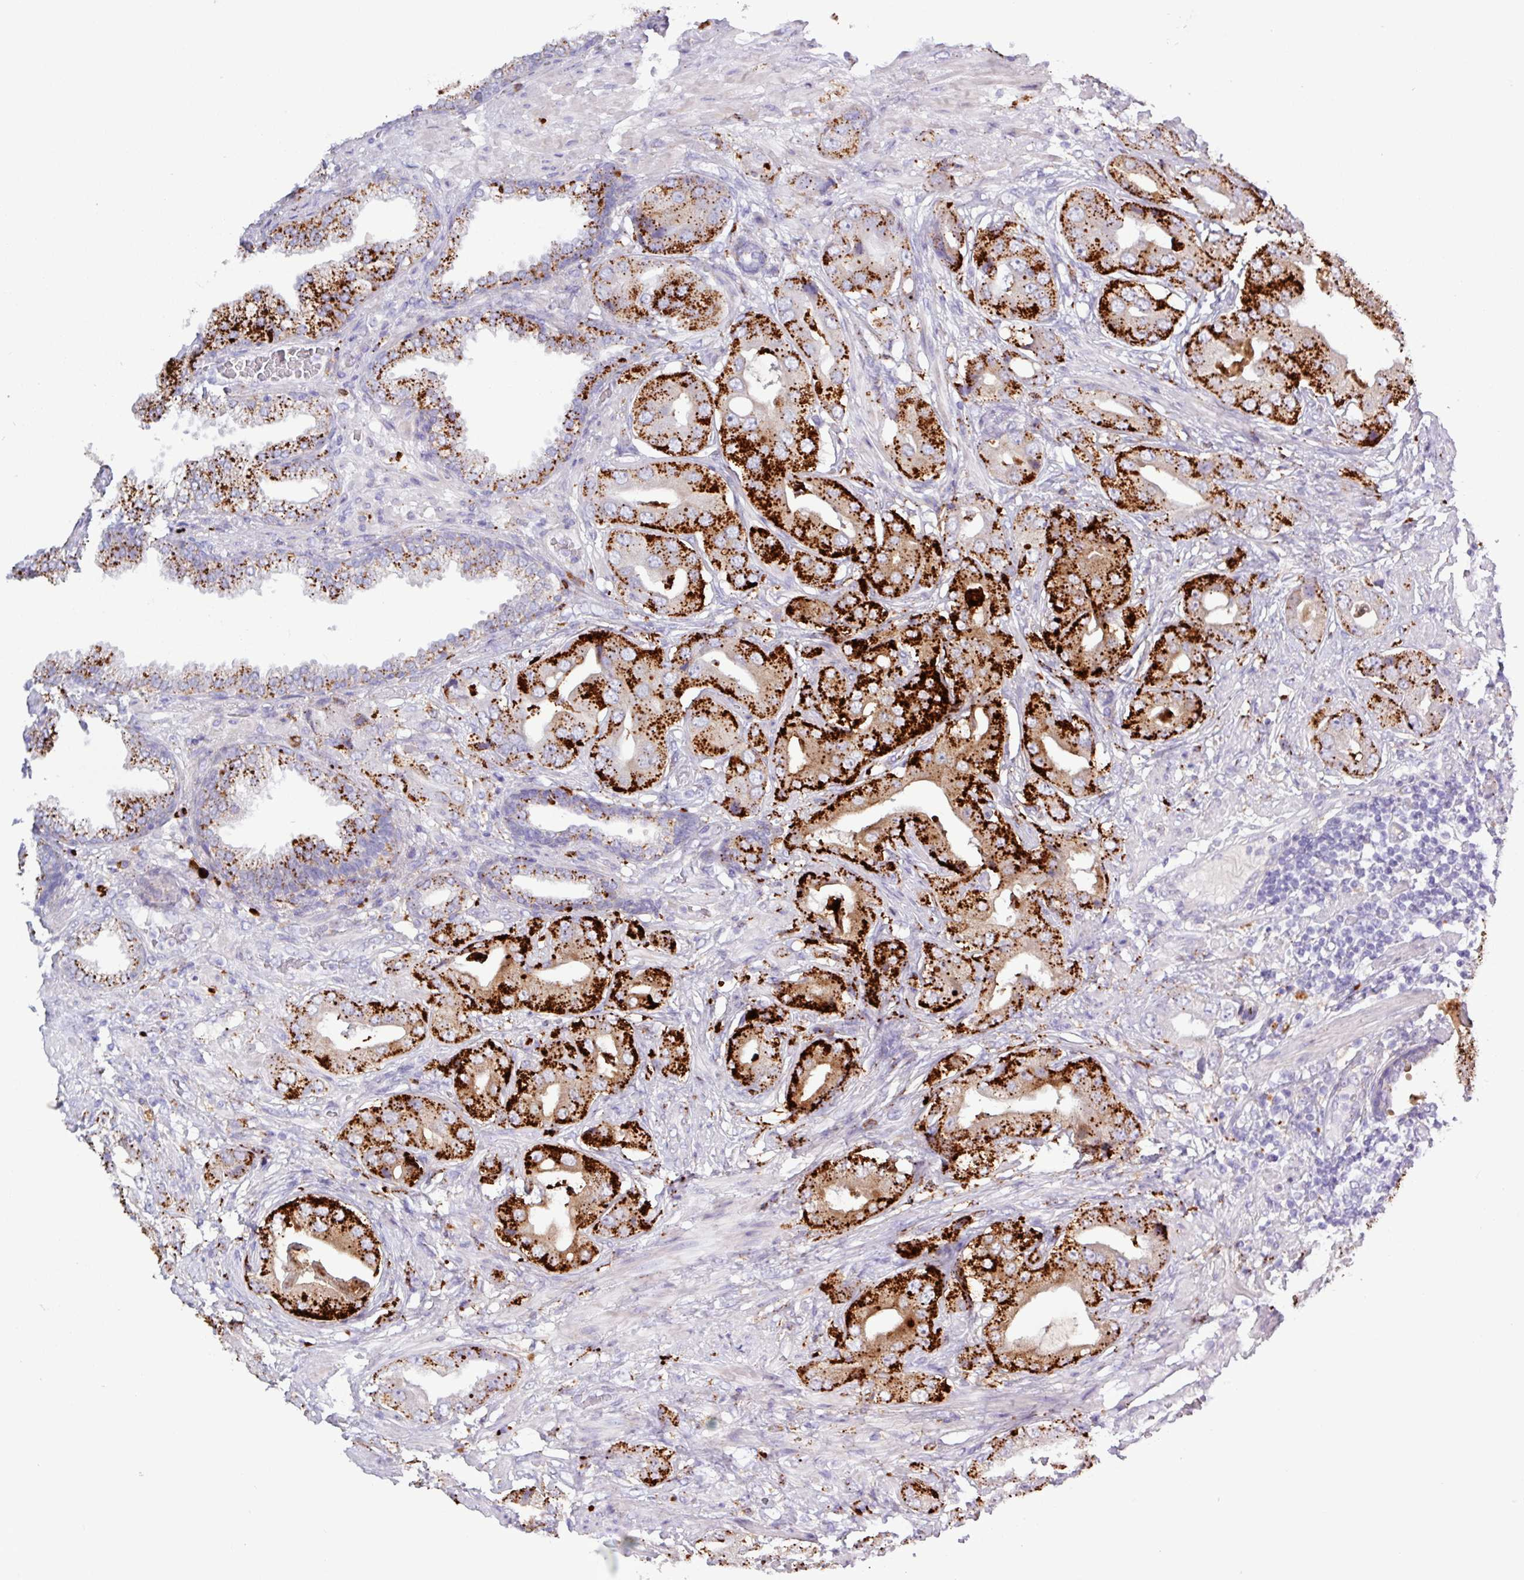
{"staining": {"intensity": "strong", "quantity": ">75%", "location": "cytoplasmic/membranous"}, "tissue": "prostate cancer", "cell_type": "Tumor cells", "image_type": "cancer", "snomed": [{"axis": "morphology", "description": "Adenocarcinoma, High grade"}, {"axis": "topography", "description": "Prostate"}], "caption": "Strong cytoplasmic/membranous protein positivity is identified in approximately >75% of tumor cells in prostate high-grade adenocarcinoma.", "gene": "AMIGO2", "patient": {"sex": "male", "age": 63}}